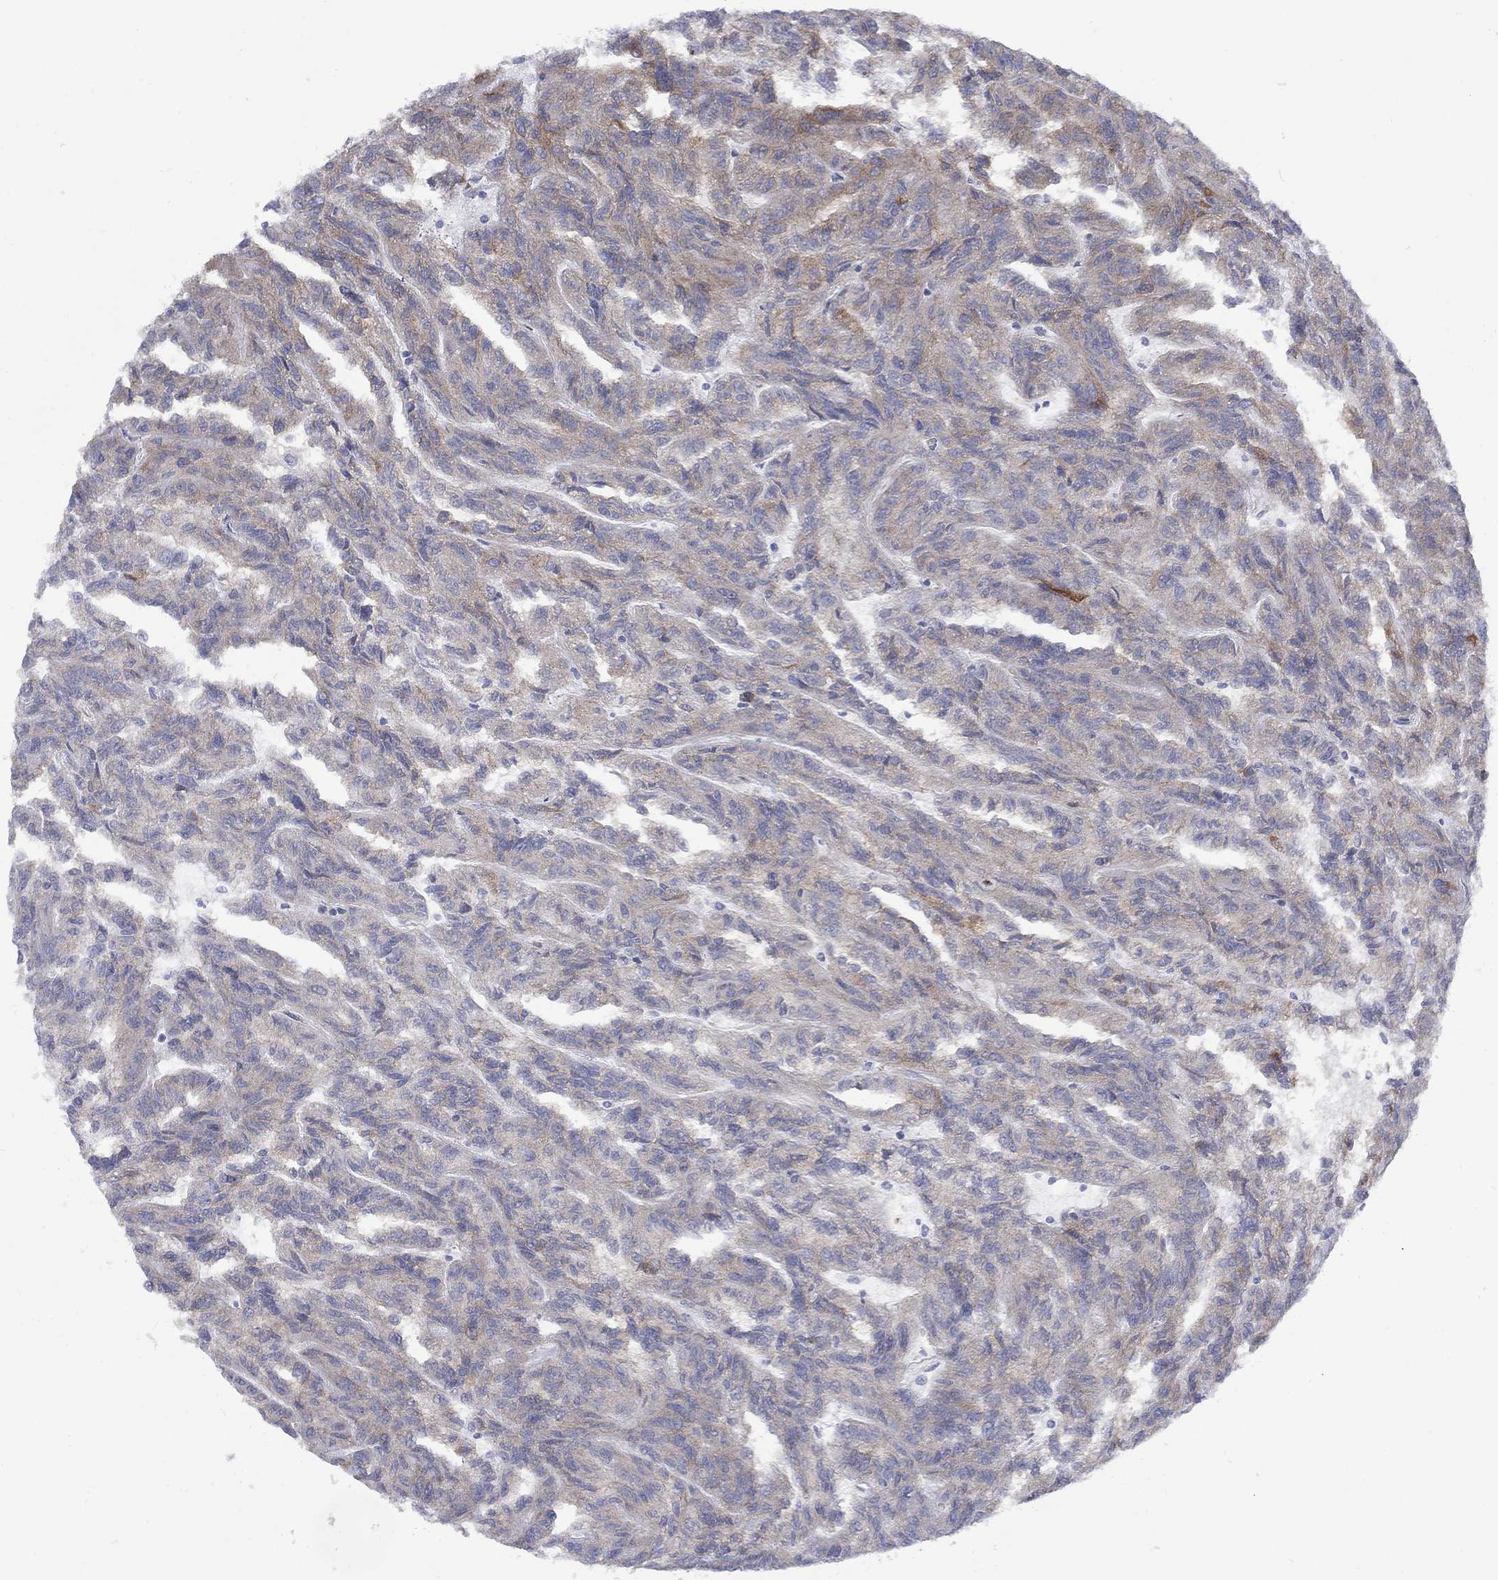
{"staining": {"intensity": "moderate", "quantity": "<25%", "location": "cytoplasmic/membranous"}, "tissue": "renal cancer", "cell_type": "Tumor cells", "image_type": "cancer", "snomed": [{"axis": "morphology", "description": "Adenocarcinoma, NOS"}, {"axis": "topography", "description": "Kidney"}], "caption": "A photomicrograph showing moderate cytoplasmic/membranous positivity in approximately <25% of tumor cells in renal cancer, as visualized by brown immunohistochemical staining.", "gene": "FXR1", "patient": {"sex": "male", "age": 79}}